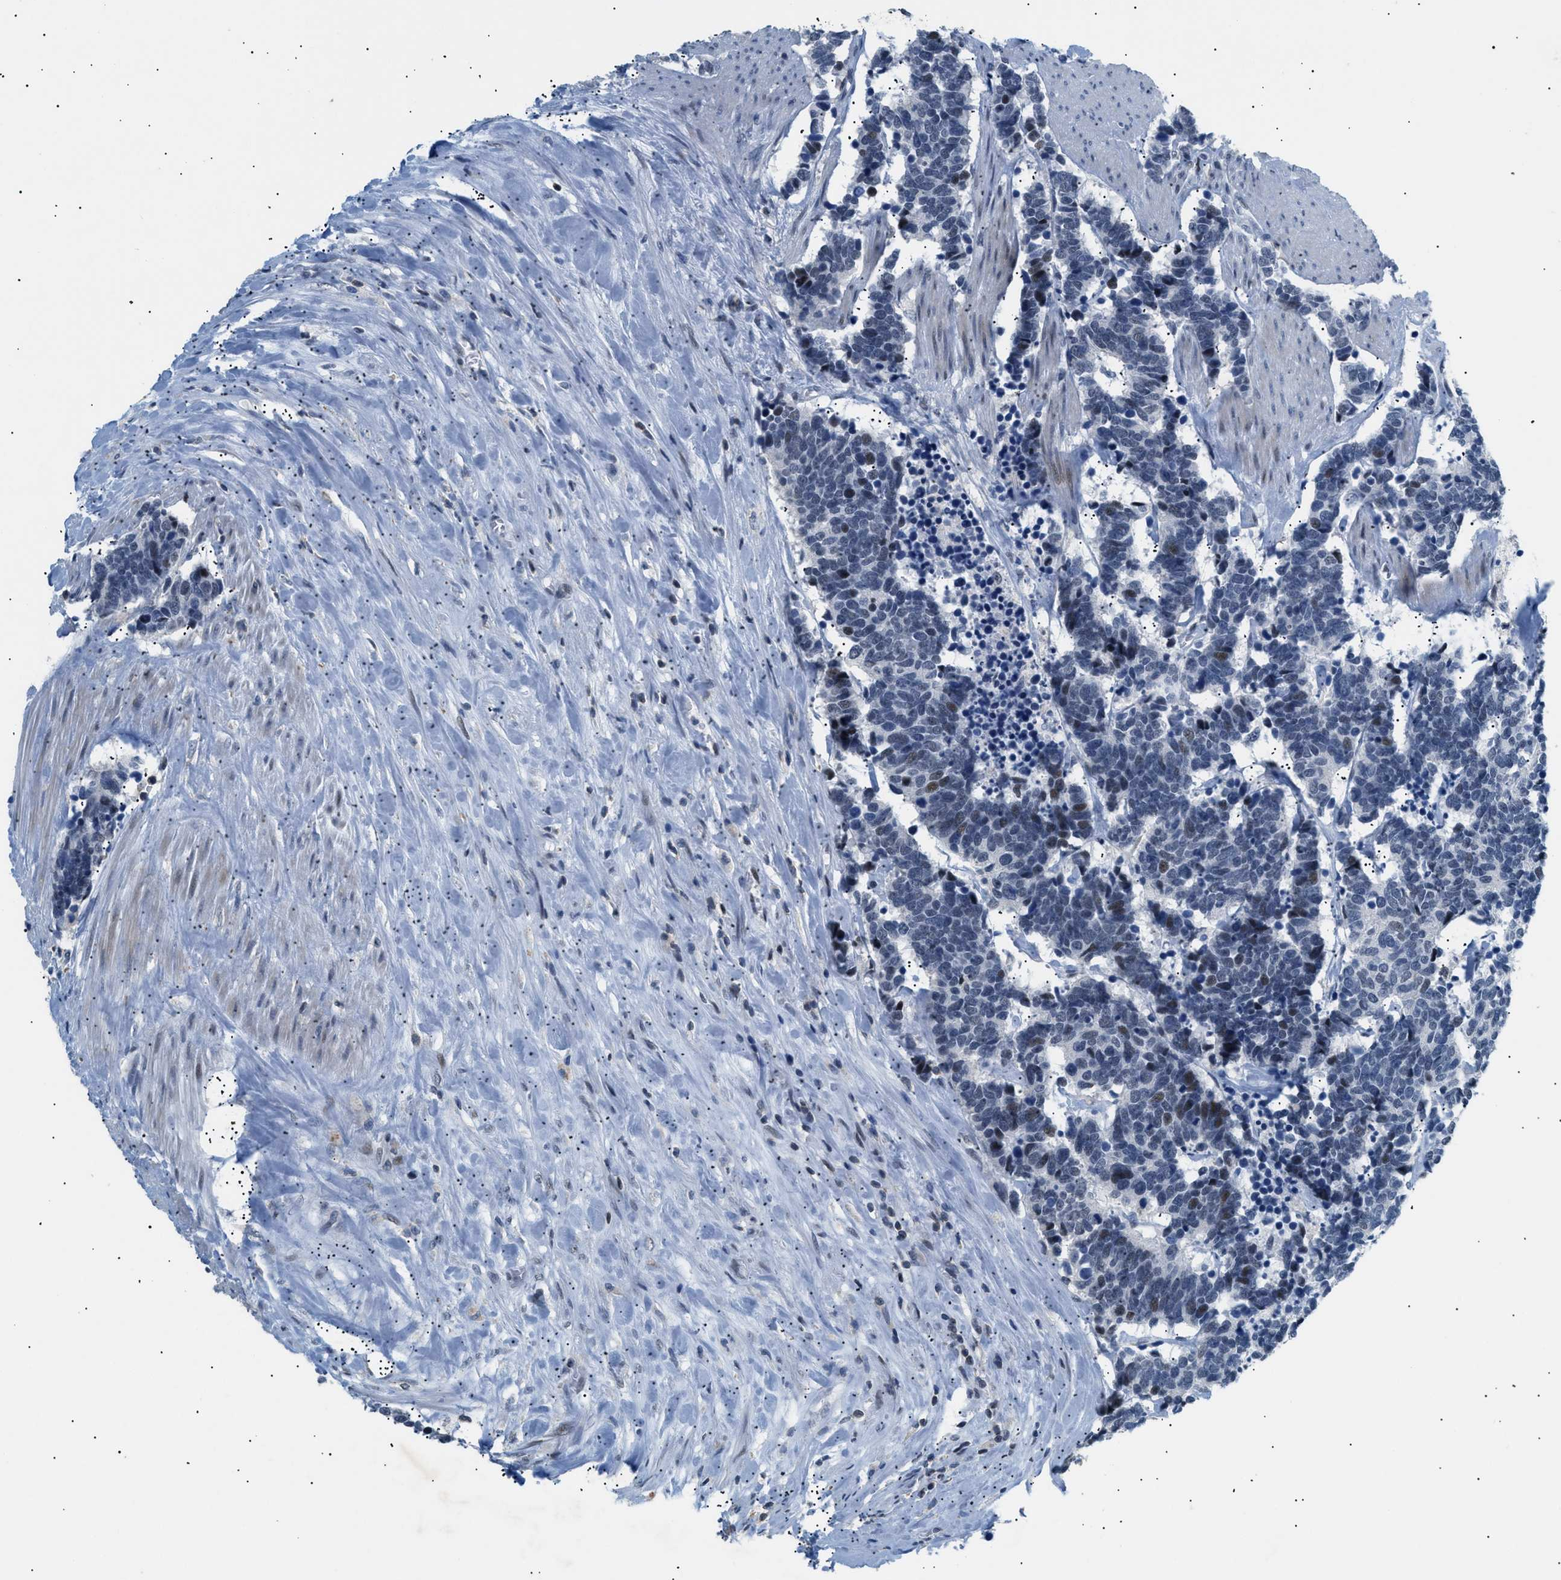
{"staining": {"intensity": "weak", "quantity": "<25%", "location": "nuclear"}, "tissue": "carcinoid", "cell_type": "Tumor cells", "image_type": "cancer", "snomed": [{"axis": "morphology", "description": "Carcinoma, NOS"}, {"axis": "morphology", "description": "Carcinoid, malignant, NOS"}, {"axis": "topography", "description": "Urinary bladder"}], "caption": "Tumor cells show no significant positivity in malignant carcinoid.", "gene": "KCNC3", "patient": {"sex": "male", "age": 57}}